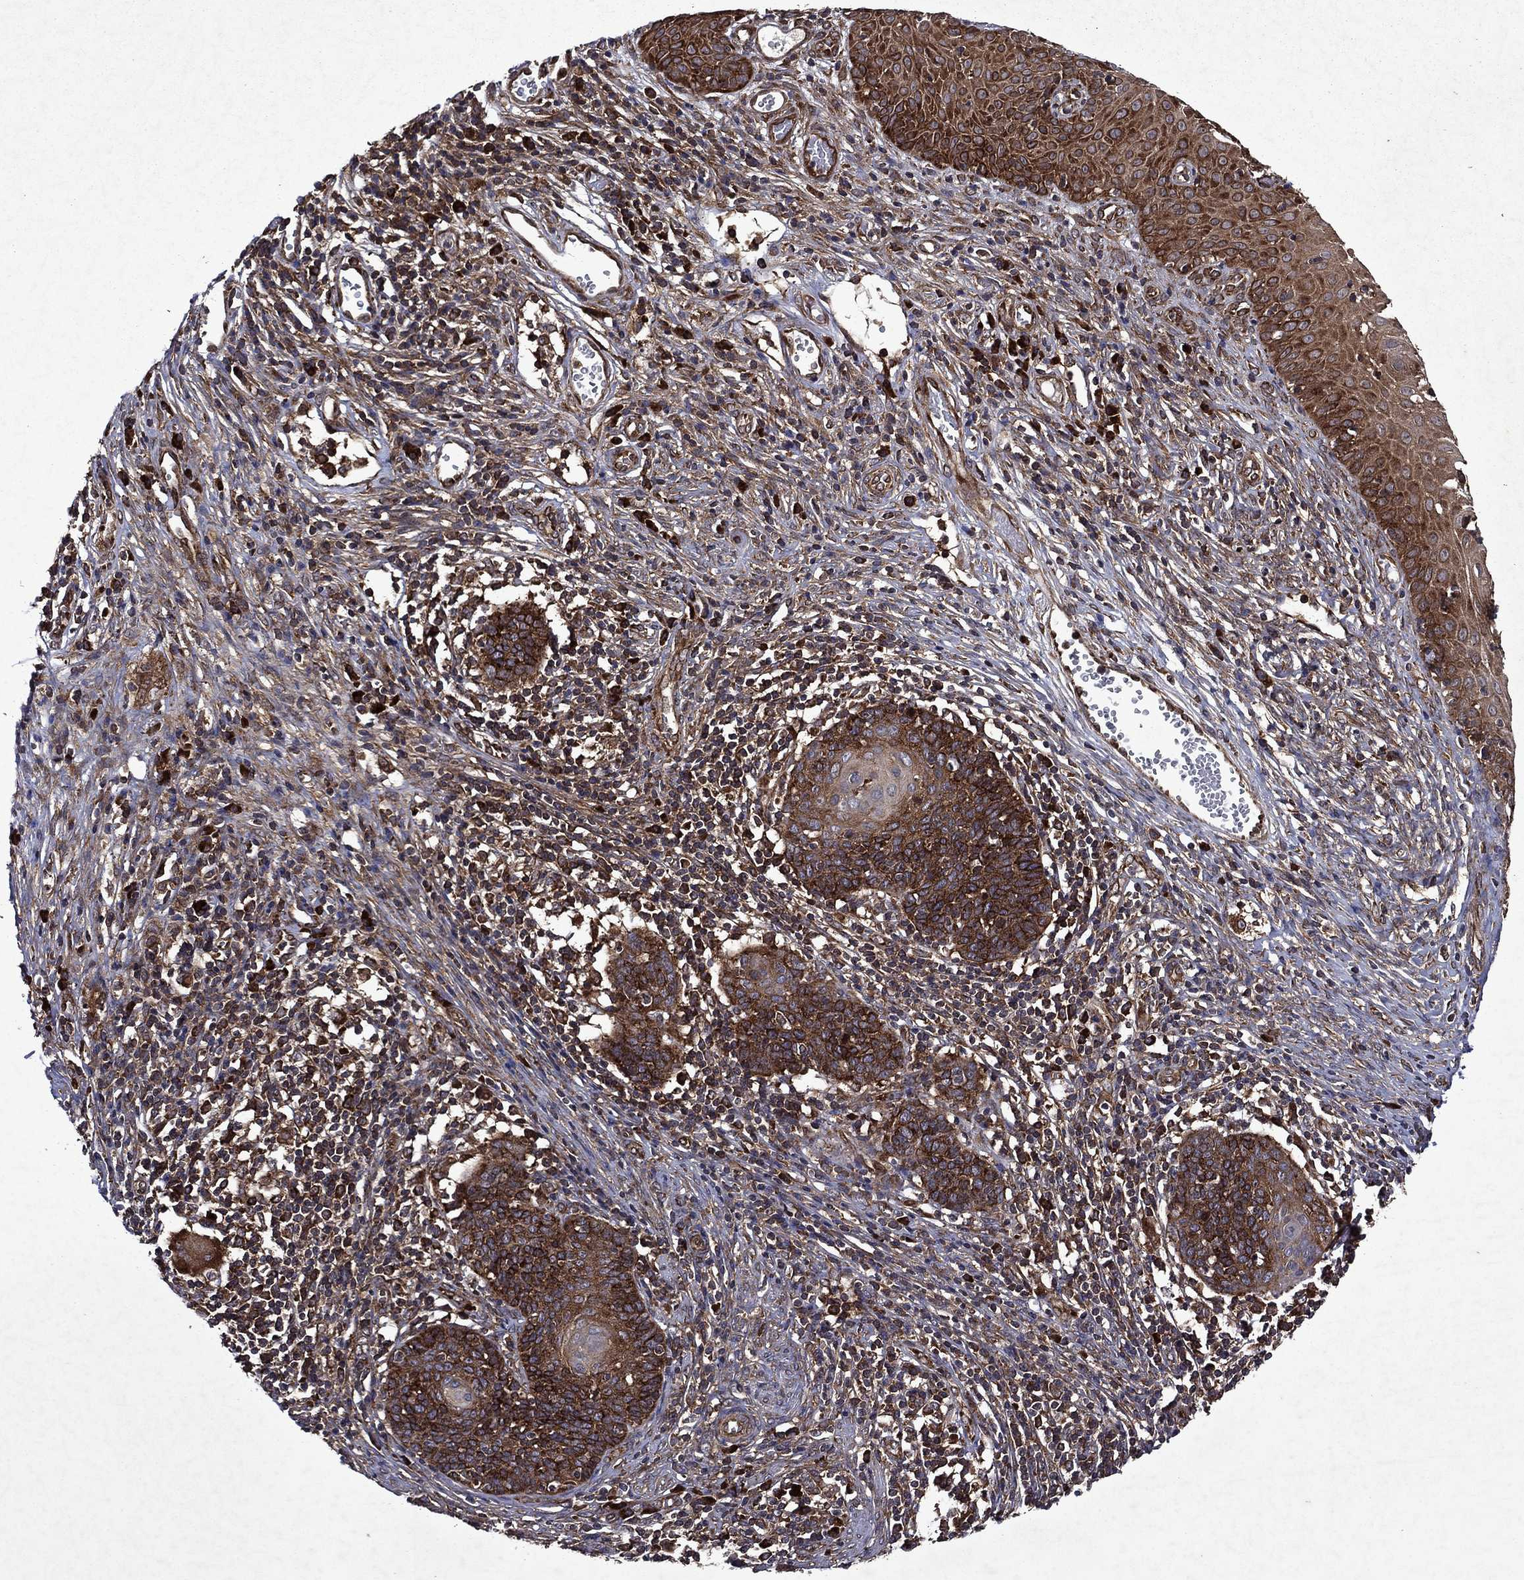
{"staining": {"intensity": "strong", "quantity": ">75%", "location": "cytoplasmic/membranous"}, "tissue": "cervical cancer", "cell_type": "Tumor cells", "image_type": "cancer", "snomed": [{"axis": "morphology", "description": "Normal tissue, NOS"}, {"axis": "morphology", "description": "Squamous cell carcinoma, NOS"}, {"axis": "topography", "description": "Cervix"}], "caption": "A micrograph showing strong cytoplasmic/membranous staining in about >75% of tumor cells in squamous cell carcinoma (cervical), as visualized by brown immunohistochemical staining.", "gene": "EIF2B4", "patient": {"sex": "female", "age": 39}}